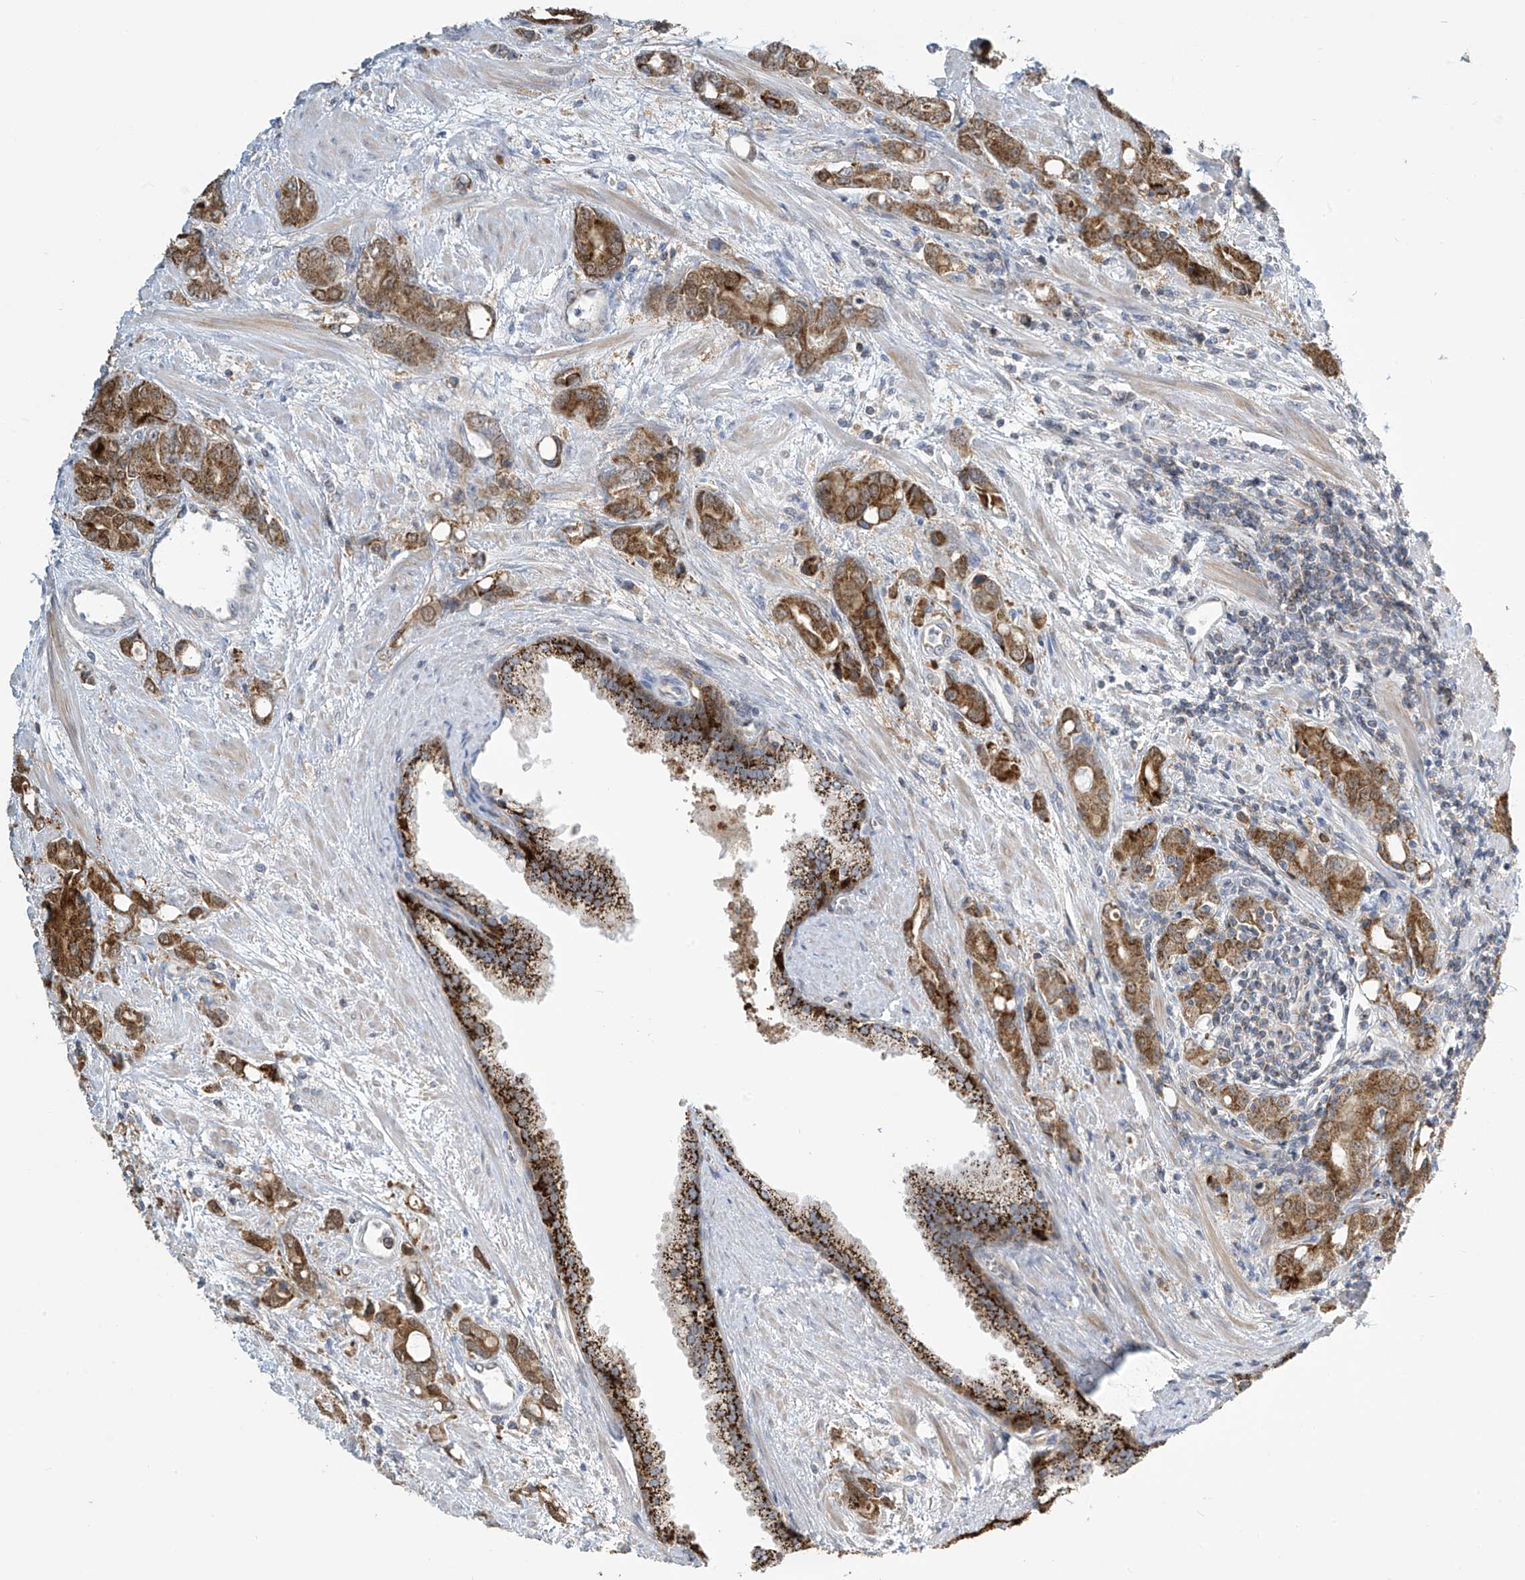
{"staining": {"intensity": "moderate", "quantity": ">75%", "location": "cytoplasmic/membranous"}, "tissue": "prostate cancer", "cell_type": "Tumor cells", "image_type": "cancer", "snomed": [{"axis": "morphology", "description": "Adenocarcinoma, High grade"}, {"axis": "topography", "description": "Prostate"}], "caption": "Immunohistochemical staining of prostate adenocarcinoma (high-grade) displays medium levels of moderate cytoplasmic/membranous protein staining in approximately >75% of tumor cells.", "gene": "IBA57", "patient": {"sex": "male", "age": 62}}